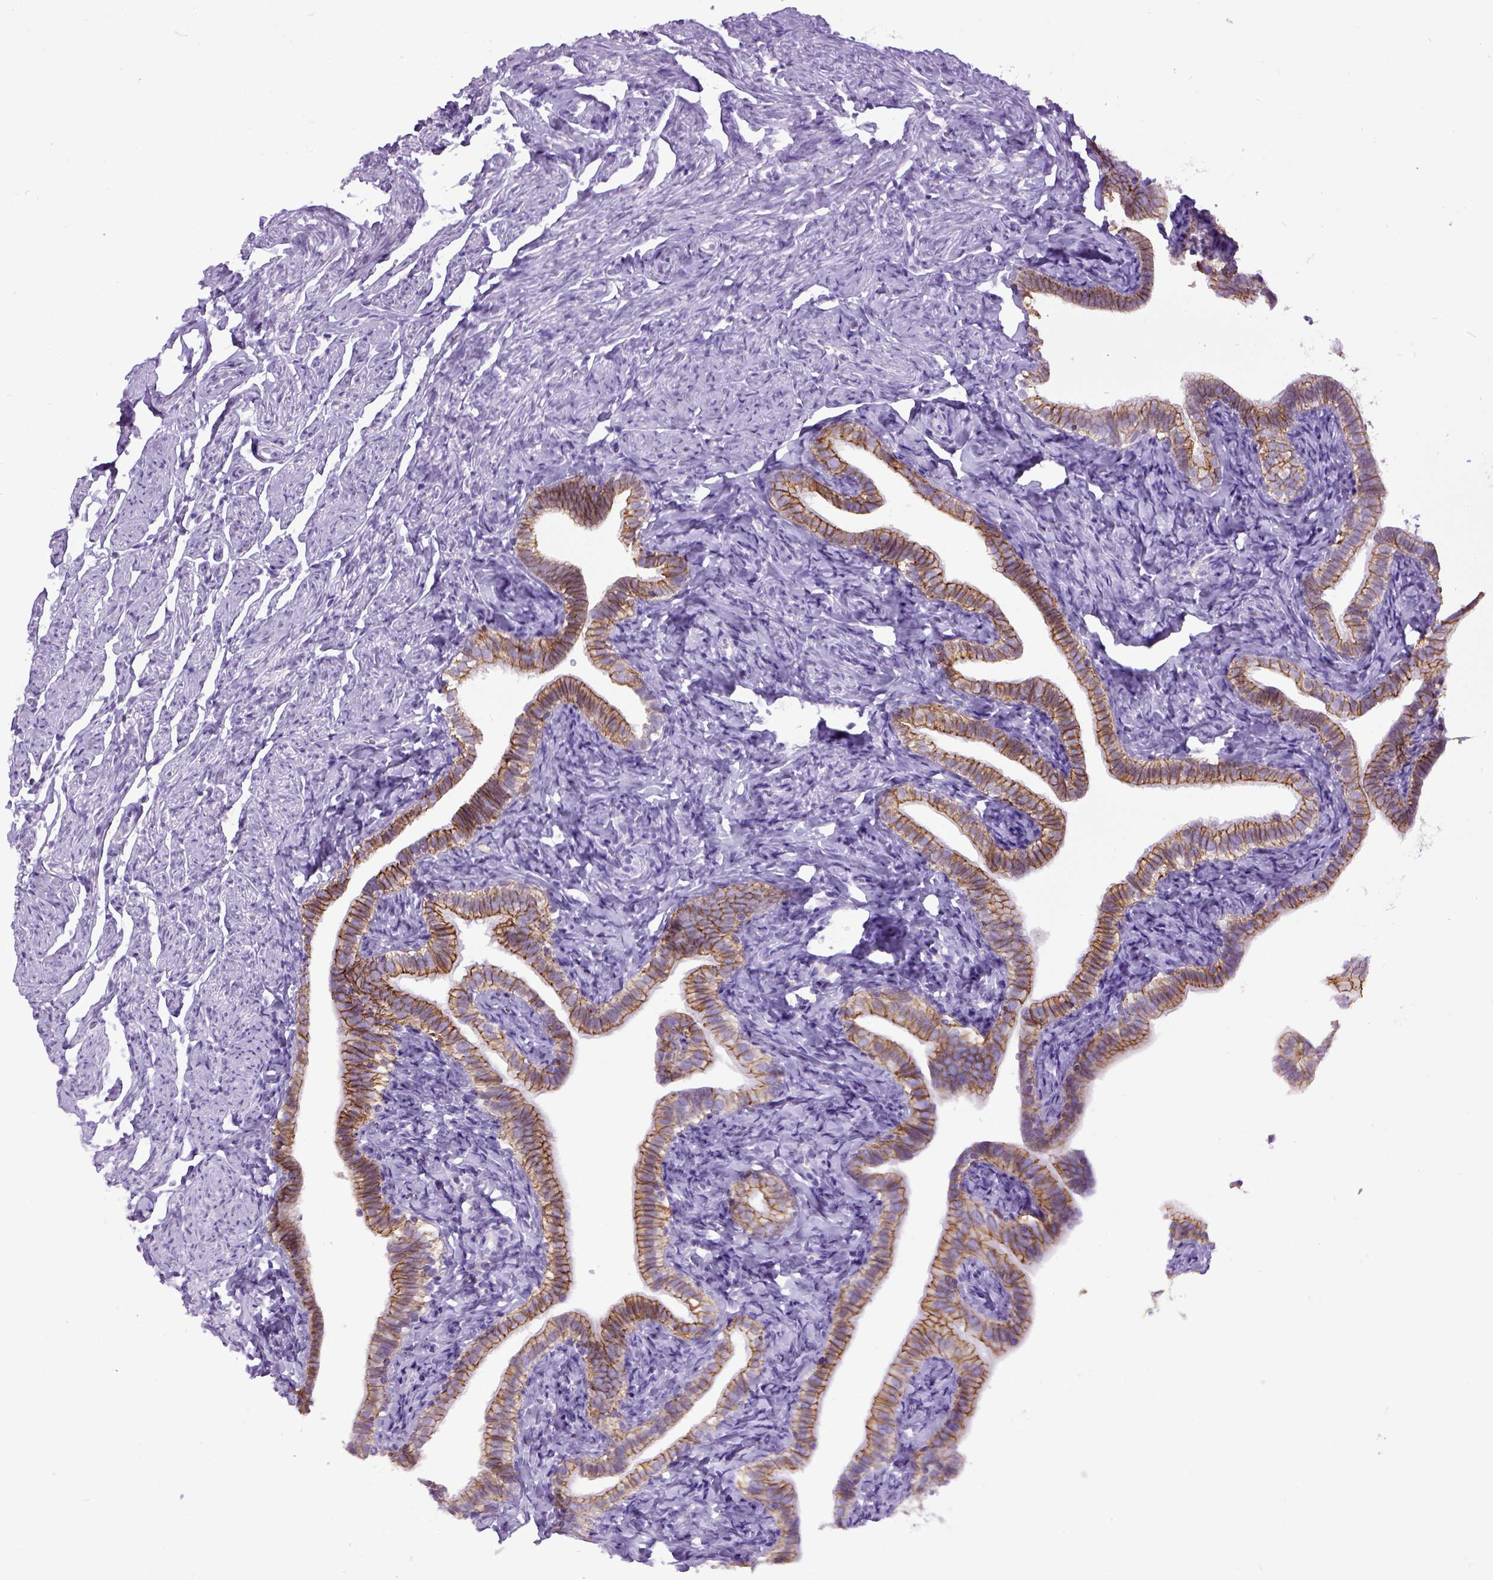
{"staining": {"intensity": "moderate", "quantity": ">75%", "location": "cytoplasmic/membranous"}, "tissue": "fallopian tube", "cell_type": "Glandular cells", "image_type": "normal", "snomed": [{"axis": "morphology", "description": "Normal tissue, NOS"}, {"axis": "topography", "description": "Fallopian tube"}], "caption": "Immunohistochemistry (IHC) staining of normal fallopian tube, which reveals medium levels of moderate cytoplasmic/membranous staining in about >75% of glandular cells indicating moderate cytoplasmic/membranous protein positivity. The staining was performed using DAB (brown) for protein detection and nuclei were counterstained in hematoxylin (blue).", "gene": "CDH1", "patient": {"sex": "female", "age": 41}}